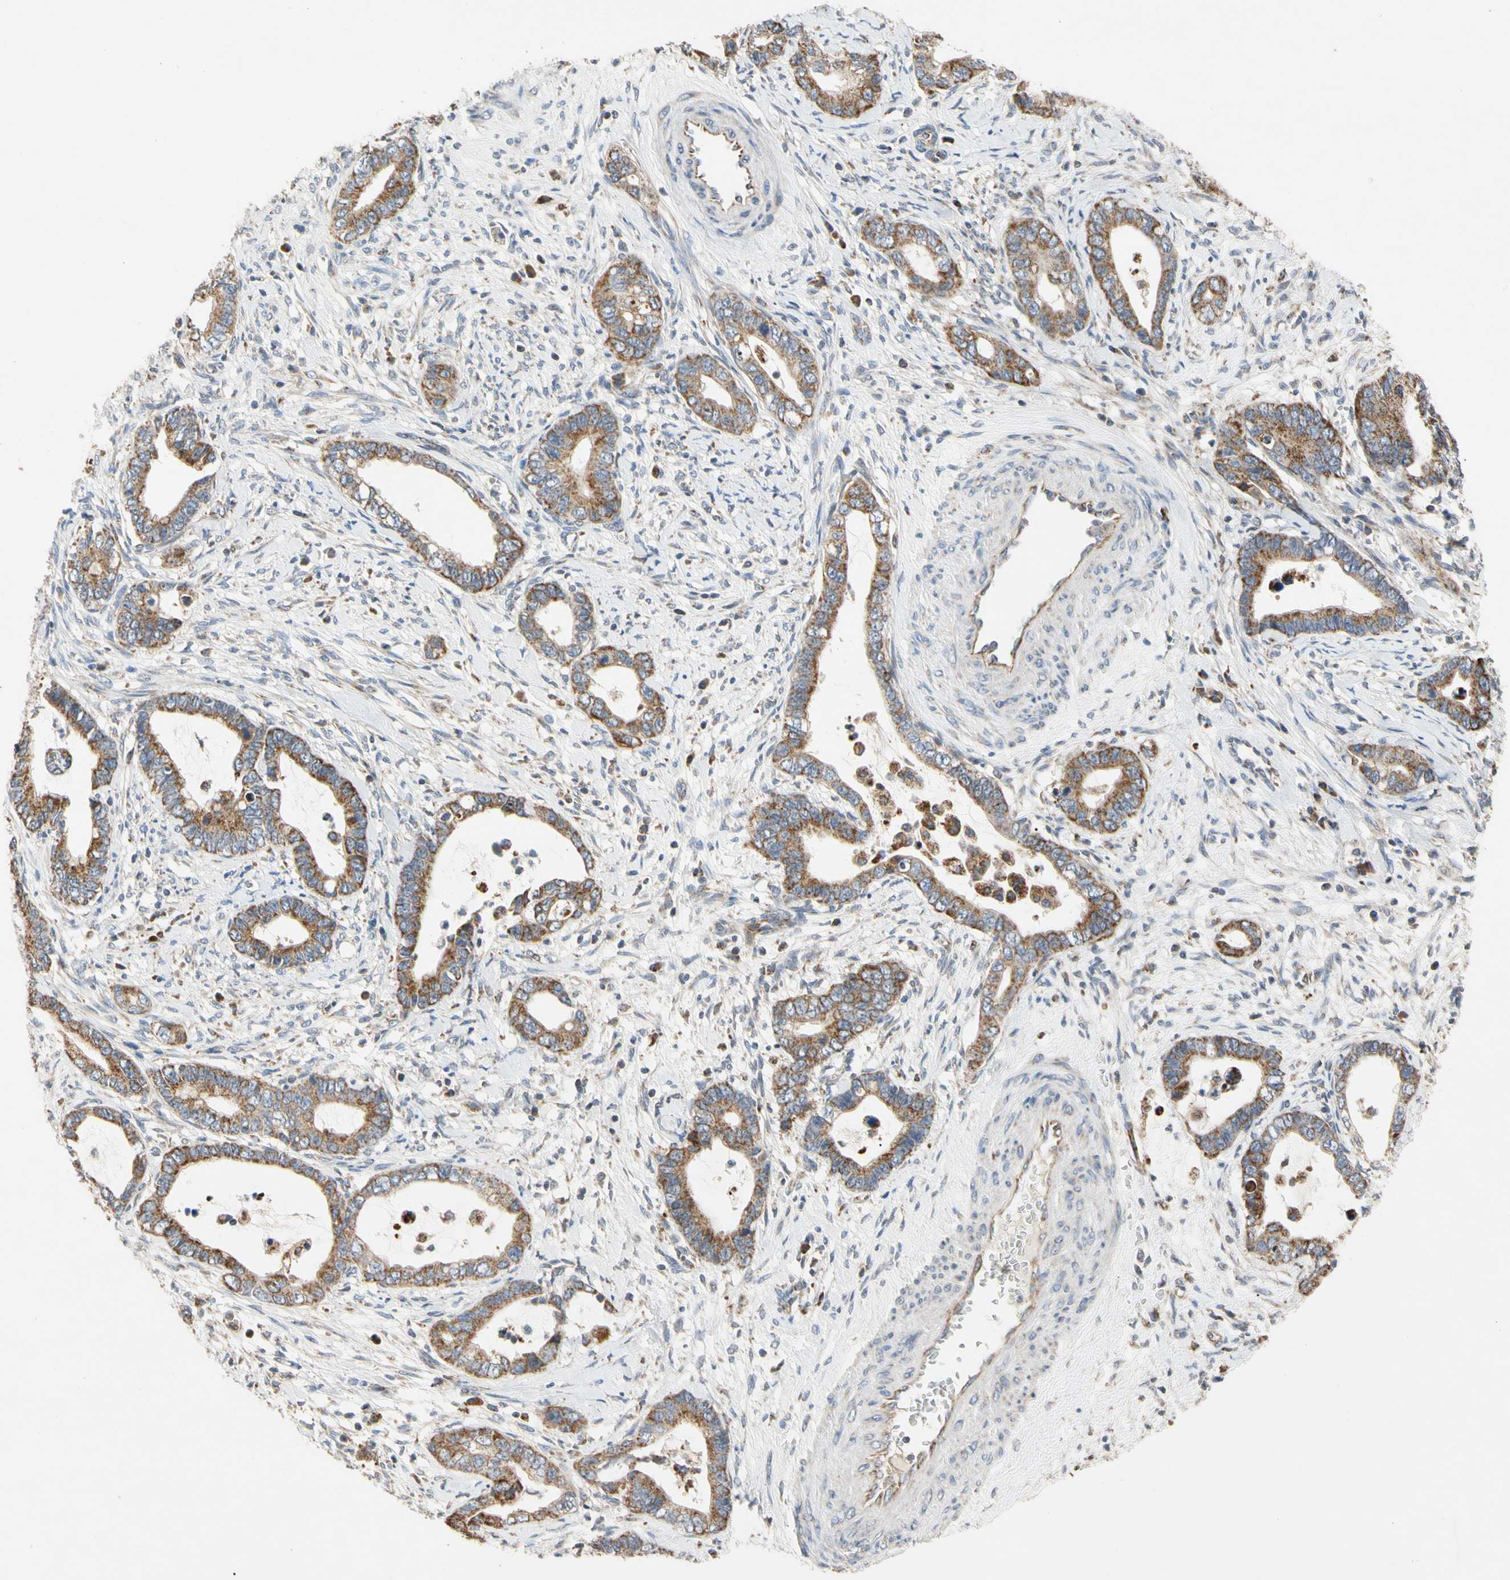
{"staining": {"intensity": "moderate", "quantity": ">75%", "location": "cytoplasmic/membranous"}, "tissue": "cervical cancer", "cell_type": "Tumor cells", "image_type": "cancer", "snomed": [{"axis": "morphology", "description": "Adenocarcinoma, NOS"}, {"axis": "topography", "description": "Cervix"}], "caption": "An immunohistochemistry image of neoplastic tissue is shown. Protein staining in brown shows moderate cytoplasmic/membranous positivity in adenocarcinoma (cervical) within tumor cells.", "gene": "GPD2", "patient": {"sex": "female", "age": 44}}